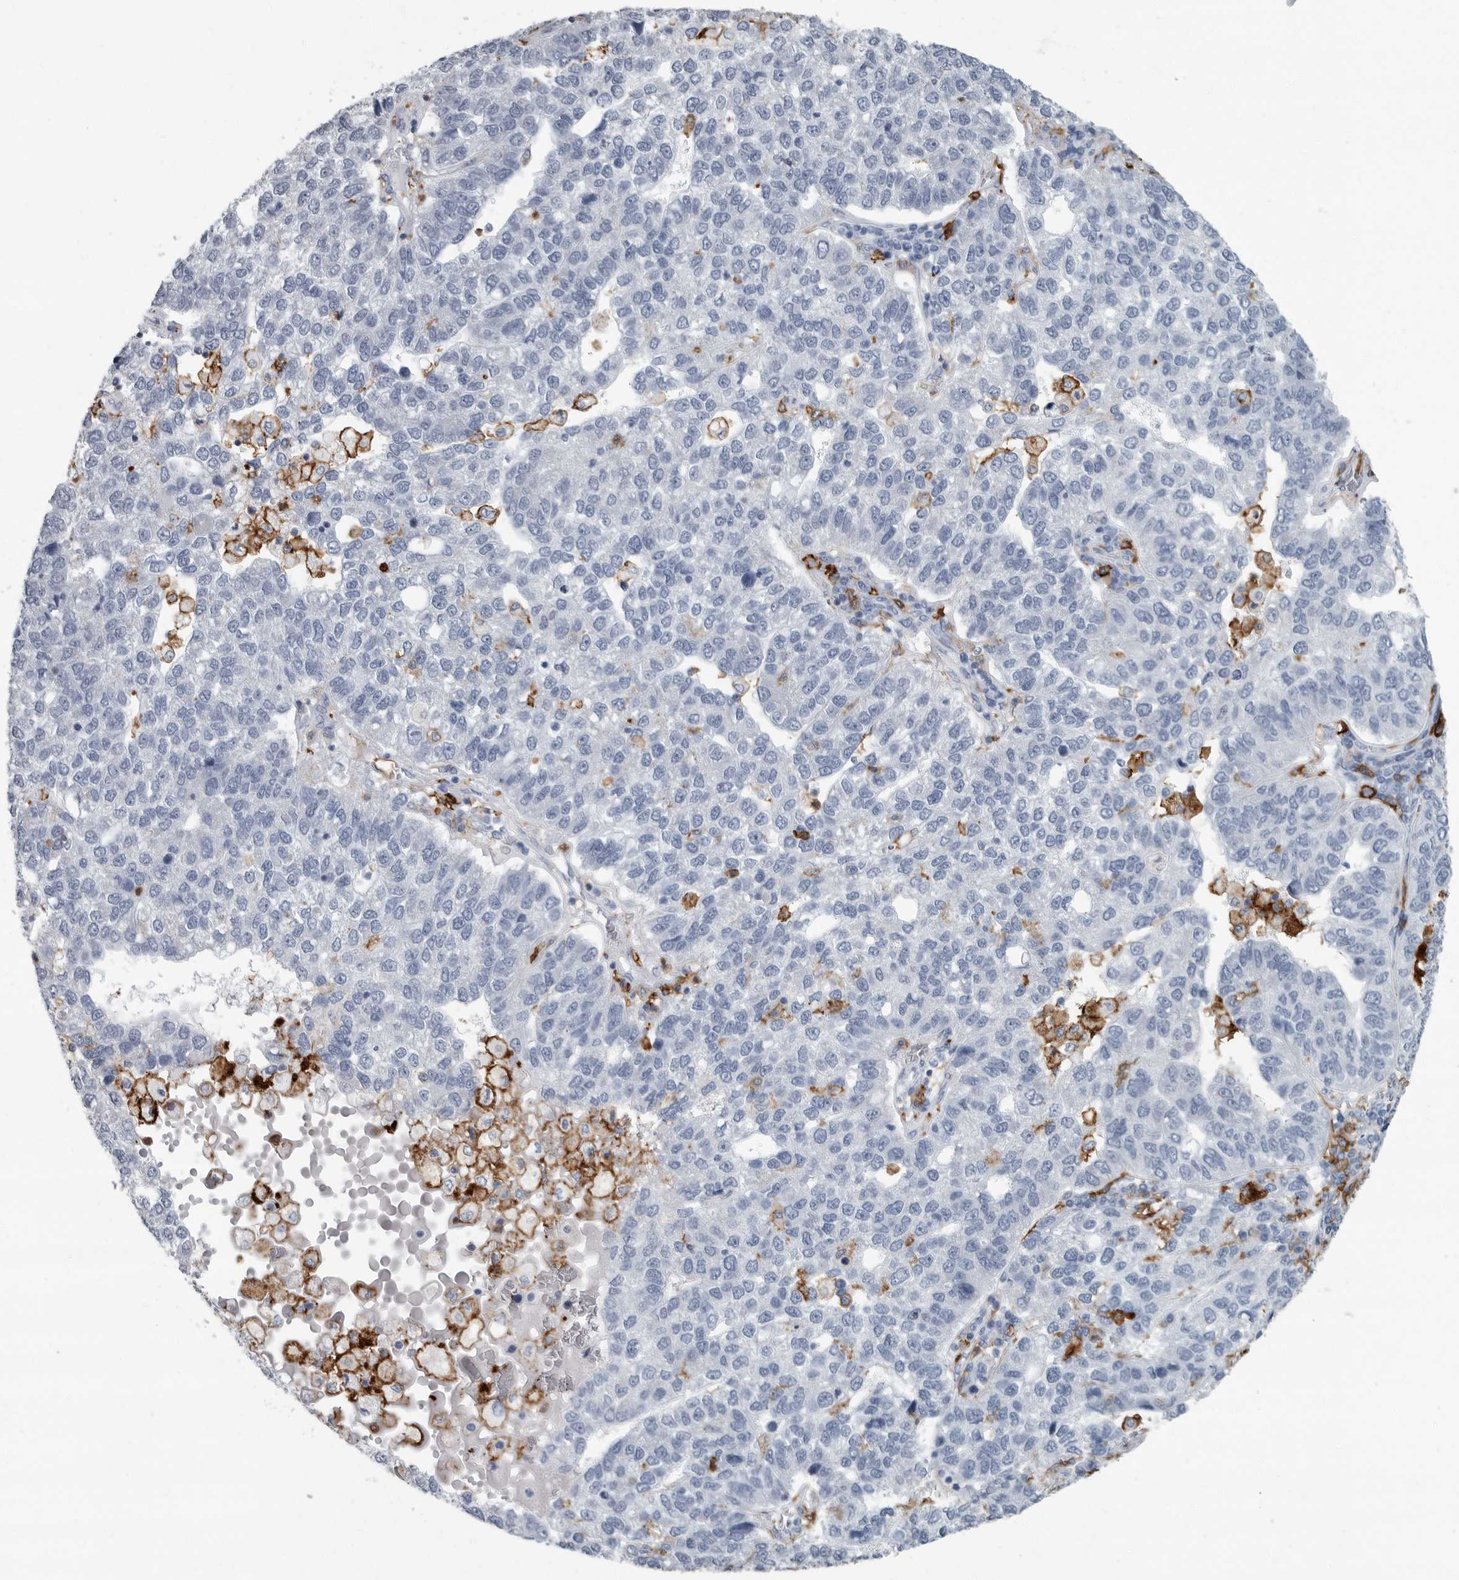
{"staining": {"intensity": "negative", "quantity": "none", "location": "none"}, "tissue": "pancreatic cancer", "cell_type": "Tumor cells", "image_type": "cancer", "snomed": [{"axis": "morphology", "description": "Adenocarcinoma, NOS"}, {"axis": "topography", "description": "Pancreas"}], "caption": "Tumor cells show no significant staining in pancreatic cancer.", "gene": "FCER1G", "patient": {"sex": "female", "age": 61}}